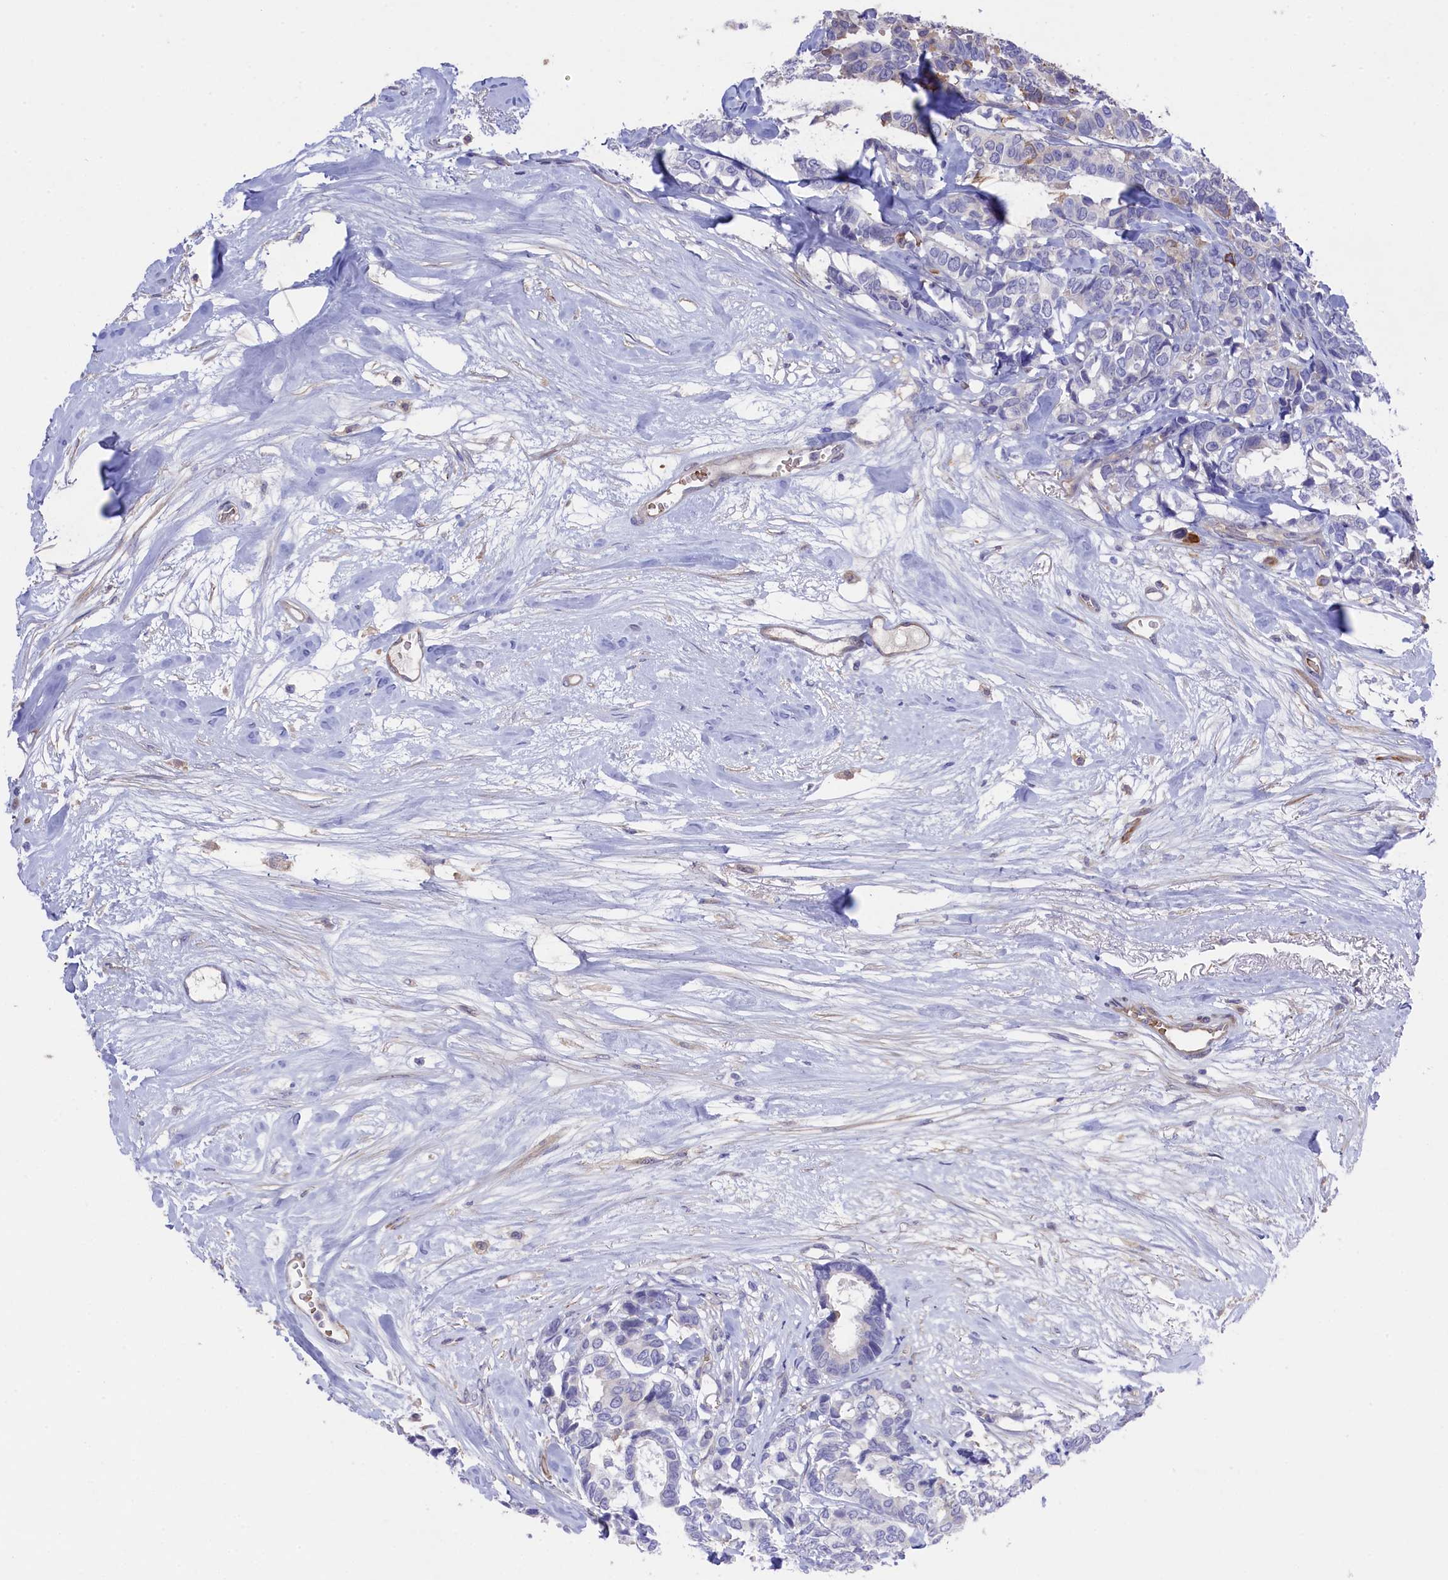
{"staining": {"intensity": "moderate", "quantity": "<25%", "location": "cytoplasmic/membranous"}, "tissue": "breast cancer", "cell_type": "Tumor cells", "image_type": "cancer", "snomed": [{"axis": "morphology", "description": "Duct carcinoma"}, {"axis": "topography", "description": "Breast"}], "caption": "This is an image of IHC staining of invasive ductal carcinoma (breast), which shows moderate staining in the cytoplasmic/membranous of tumor cells.", "gene": "LHFPL4", "patient": {"sex": "female", "age": 87}}